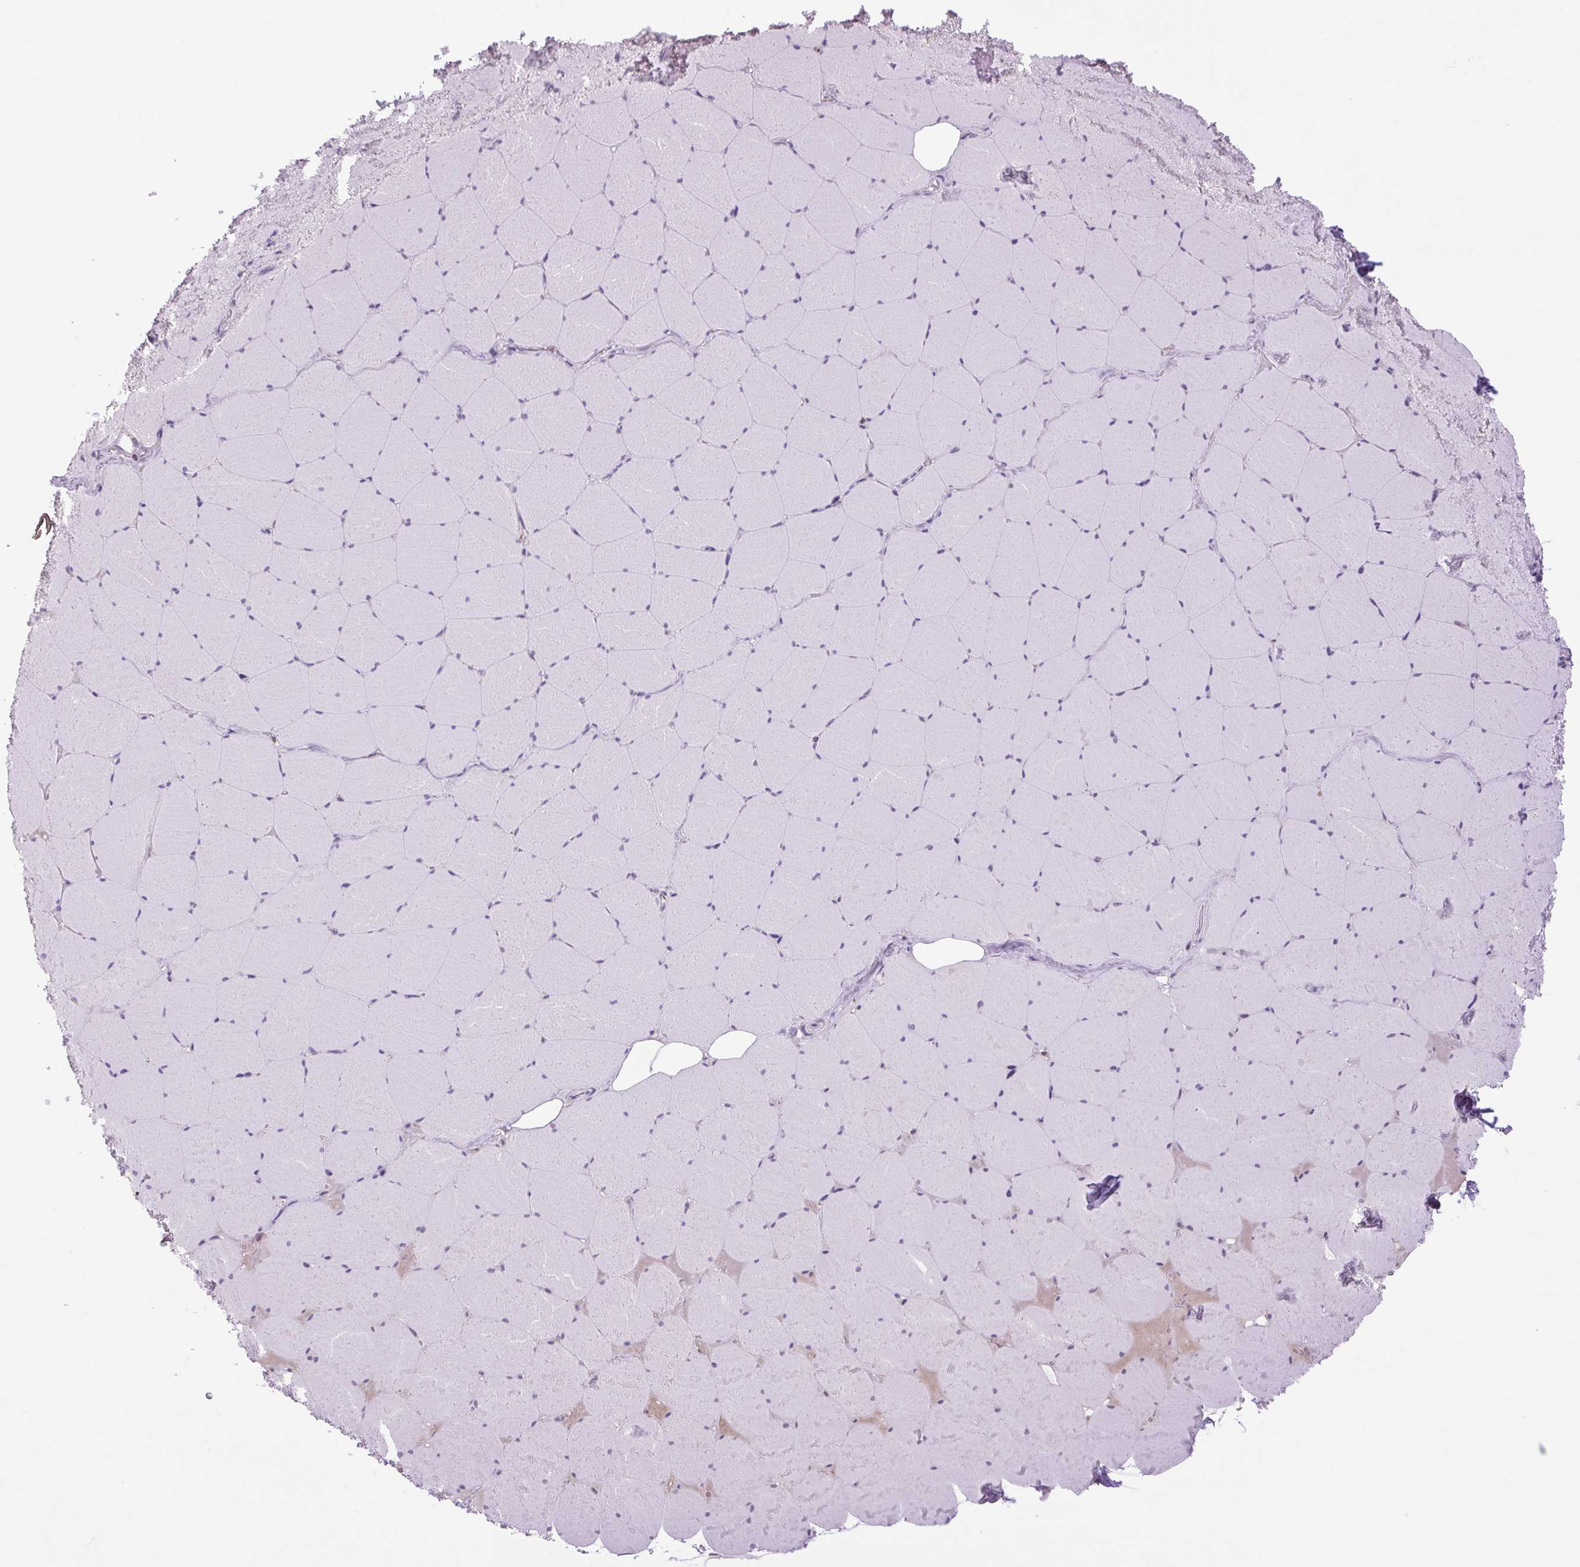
{"staining": {"intensity": "negative", "quantity": "none", "location": "none"}, "tissue": "skeletal muscle", "cell_type": "Myocytes", "image_type": "normal", "snomed": [{"axis": "morphology", "description": "Normal tissue, NOS"}, {"axis": "topography", "description": "Skeletal muscle"}, {"axis": "topography", "description": "Head-Neck"}], "caption": "High power microscopy photomicrograph of an immunohistochemistry micrograph of benign skeletal muscle, revealing no significant positivity in myocytes. (IHC, brightfield microscopy, high magnification).", "gene": "SCO2", "patient": {"sex": "male", "age": 66}}